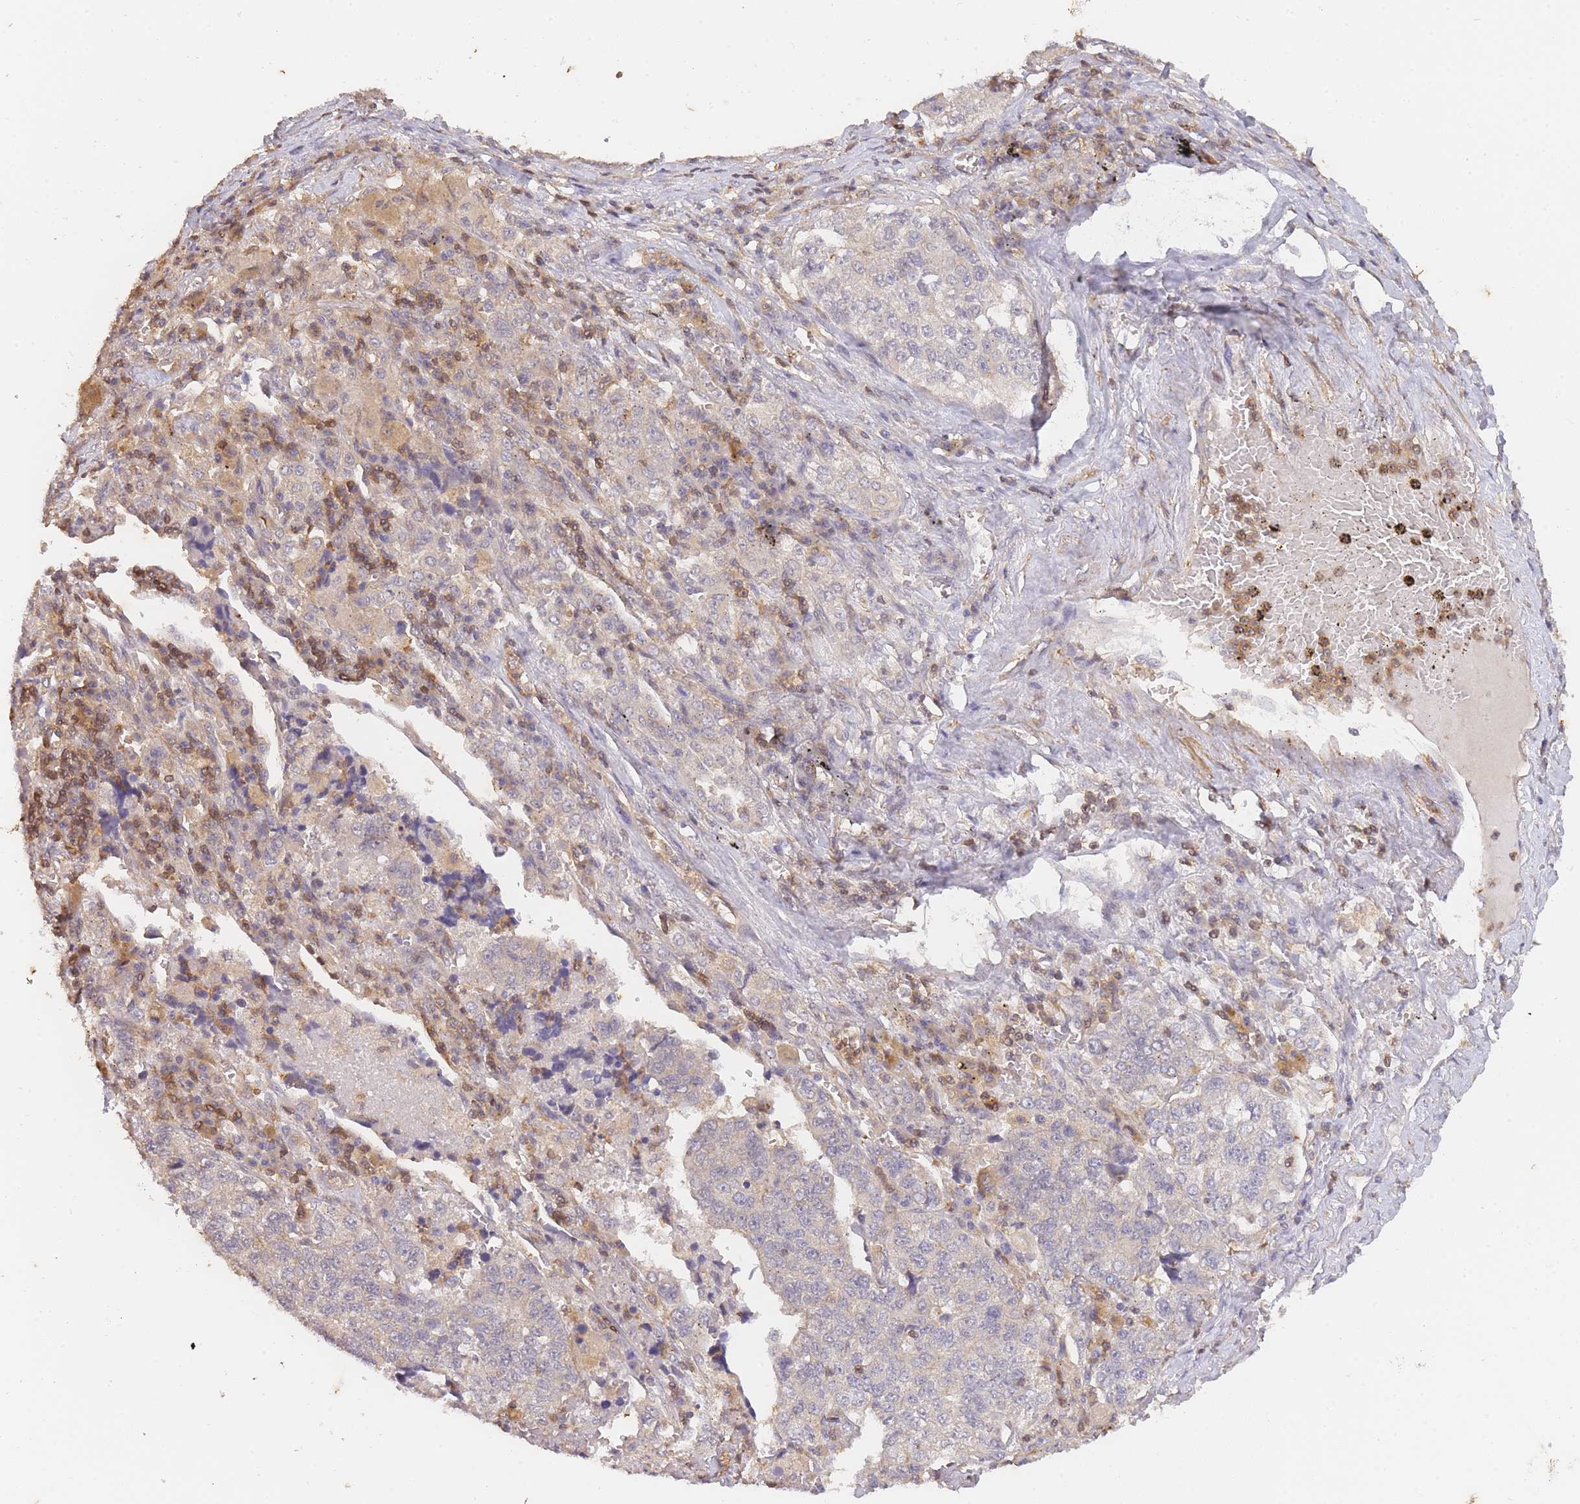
{"staining": {"intensity": "negative", "quantity": "none", "location": "none"}, "tissue": "lung cancer", "cell_type": "Tumor cells", "image_type": "cancer", "snomed": [{"axis": "morphology", "description": "Adenocarcinoma, NOS"}, {"axis": "topography", "description": "Lung"}], "caption": "Tumor cells show no significant positivity in lung cancer (adenocarcinoma).", "gene": "ST8SIA4", "patient": {"sex": "male", "age": 49}}